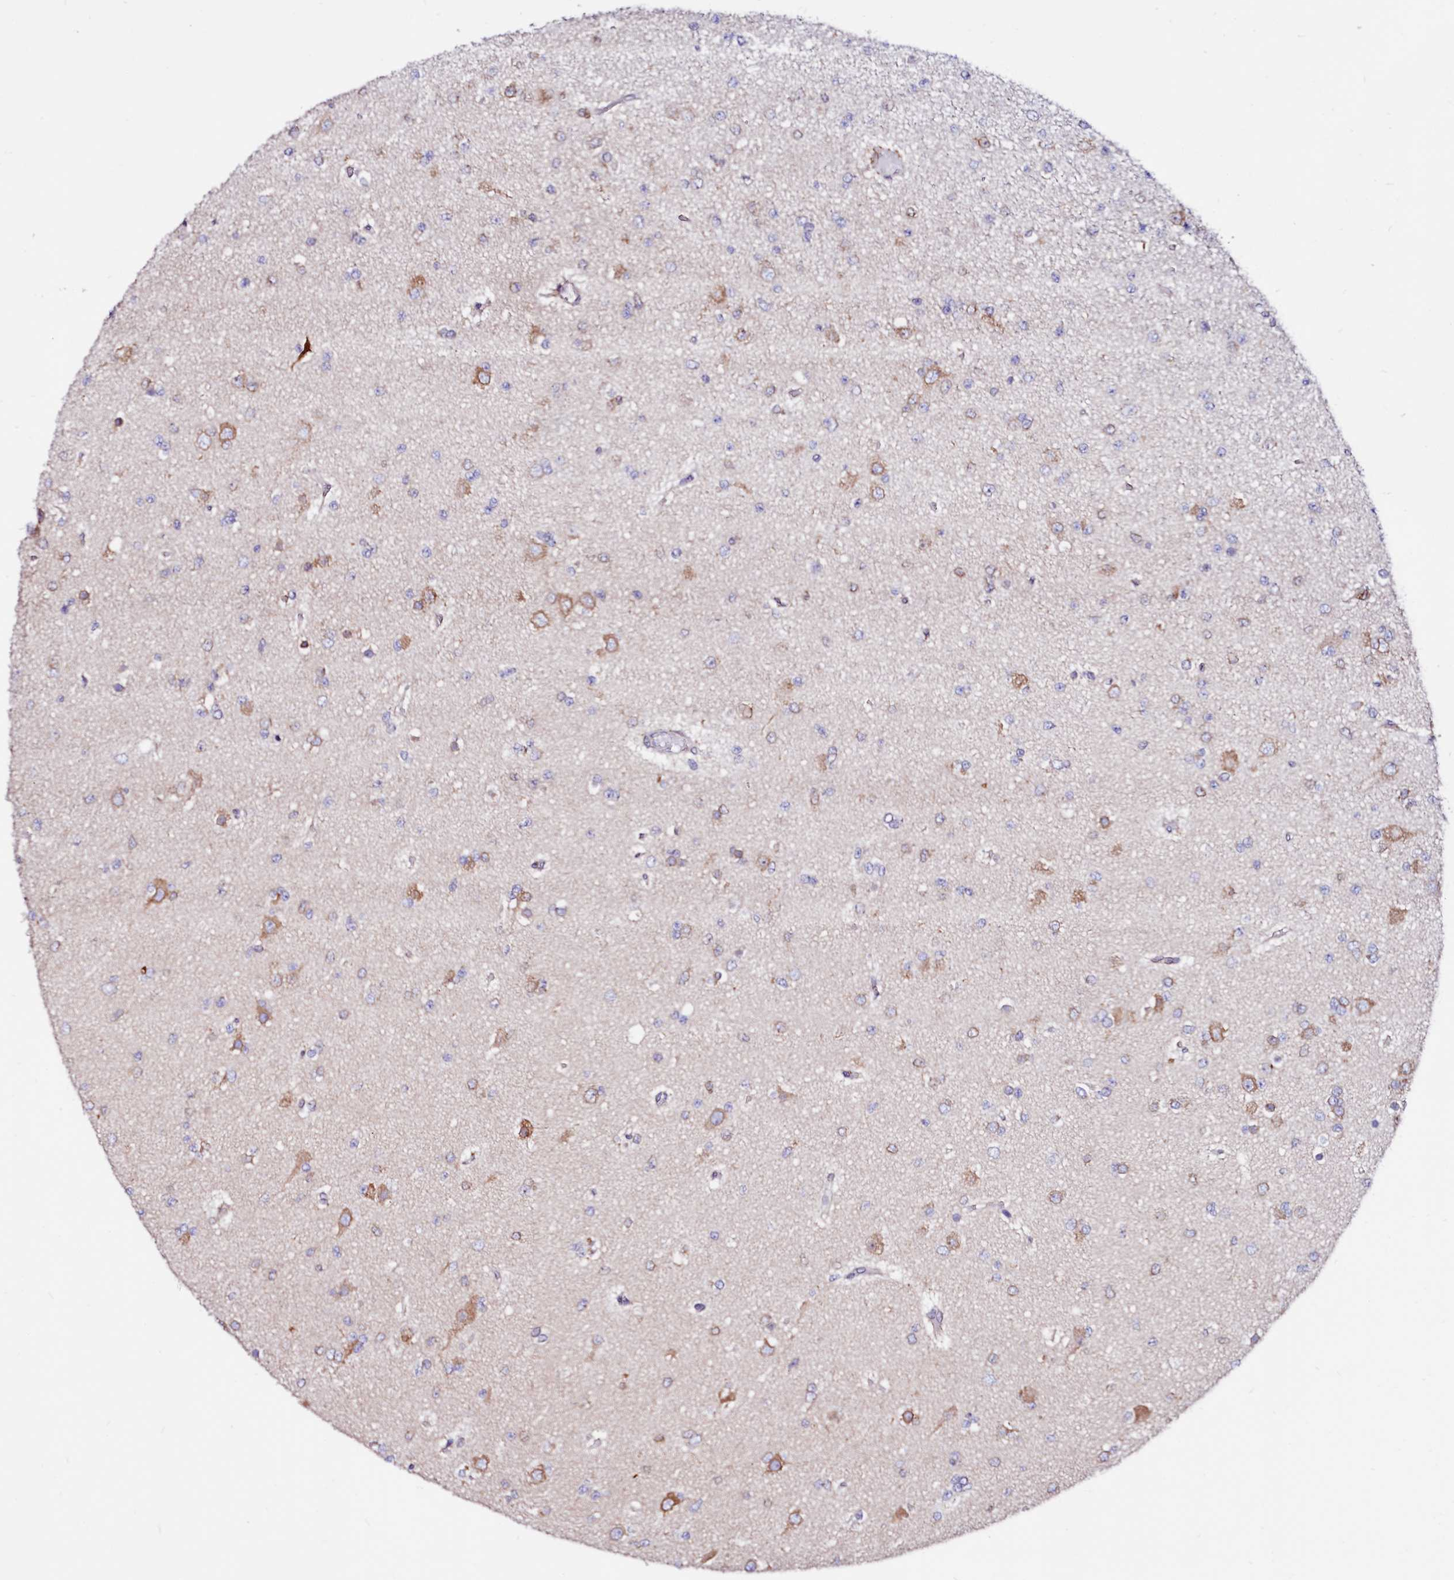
{"staining": {"intensity": "moderate", "quantity": "<25%", "location": "cytoplasmic/membranous"}, "tissue": "glioma", "cell_type": "Tumor cells", "image_type": "cancer", "snomed": [{"axis": "morphology", "description": "Glioma, malignant, Low grade"}, {"axis": "topography", "description": "Brain"}], "caption": "Malignant glioma (low-grade) tissue demonstrates moderate cytoplasmic/membranous expression in about <25% of tumor cells, visualized by immunohistochemistry. (DAB (3,3'-diaminobenzidine) IHC with brightfield microscopy, high magnification).", "gene": "DERL1", "patient": {"sex": "female", "age": 22}}